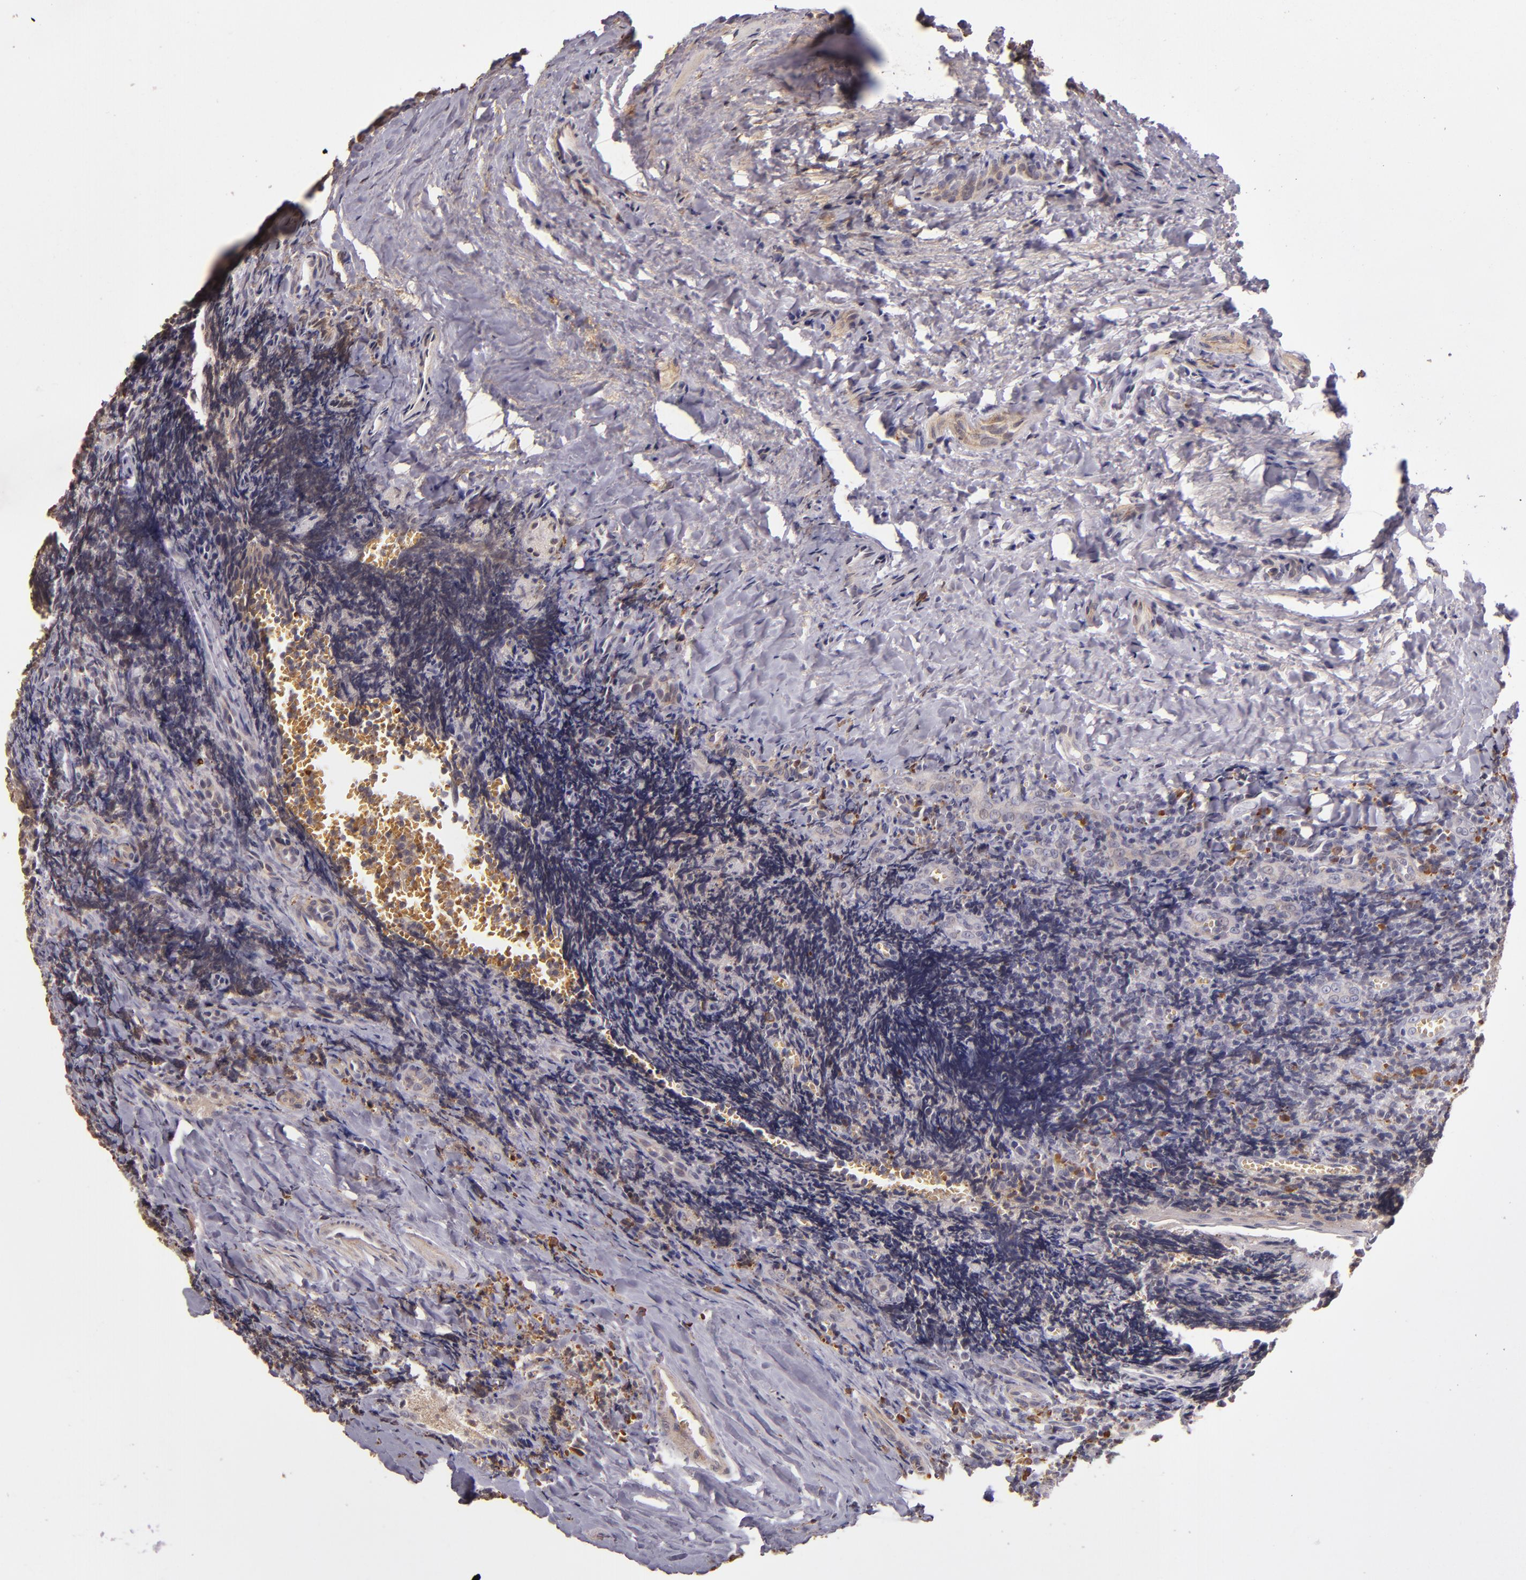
{"staining": {"intensity": "weak", "quantity": "<25%", "location": "cytoplasmic/membranous"}, "tissue": "tonsil", "cell_type": "Germinal center cells", "image_type": "normal", "snomed": [{"axis": "morphology", "description": "Normal tissue, NOS"}, {"axis": "topography", "description": "Tonsil"}], "caption": "There is no significant expression in germinal center cells of tonsil. (Immunohistochemistry (ihc), brightfield microscopy, high magnification).", "gene": "ABL1", "patient": {"sex": "male", "age": 20}}